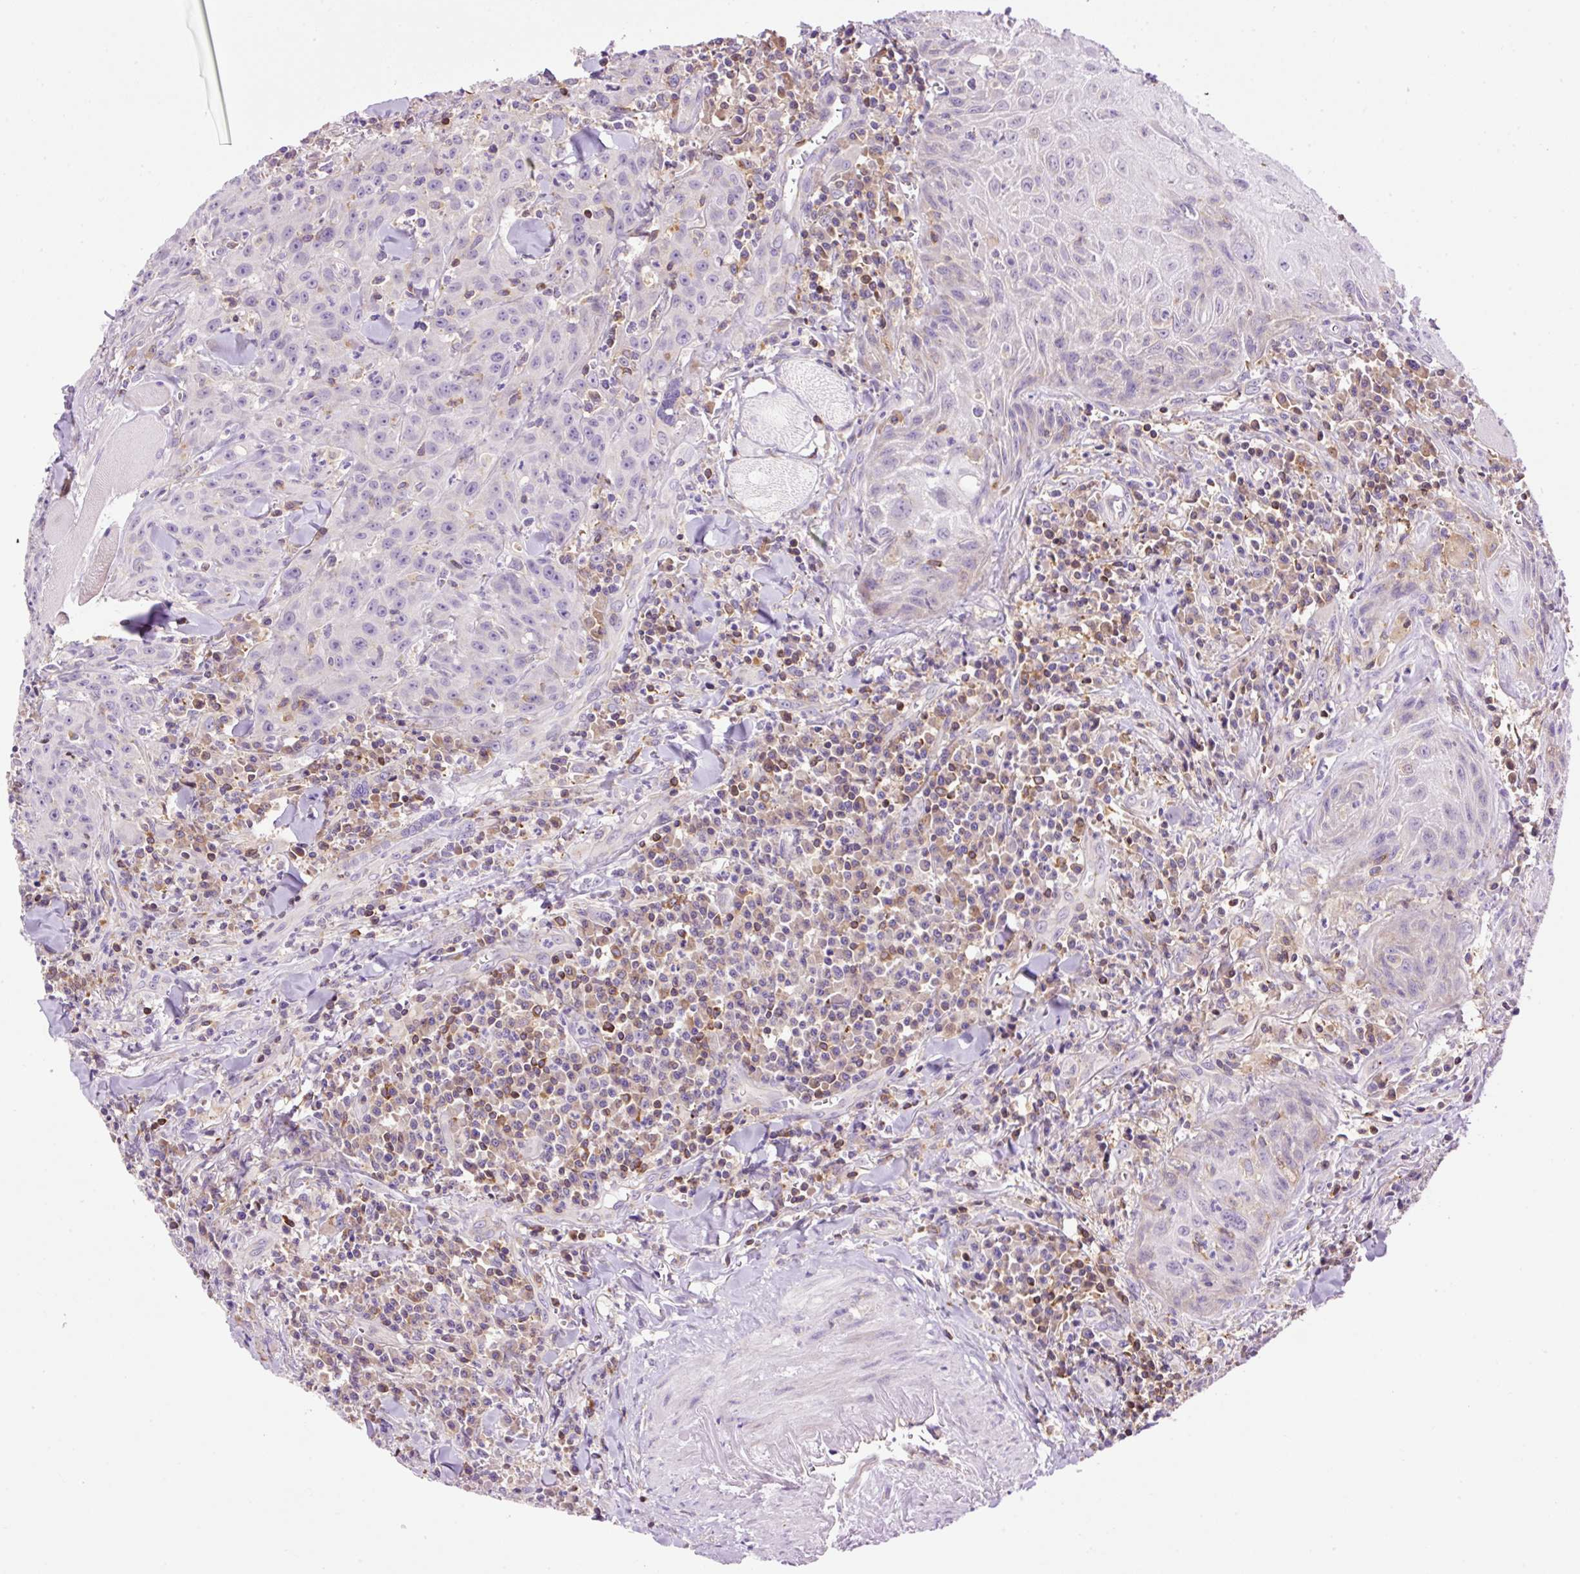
{"staining": {"intensity": "negative", "quantity": "none", "location": "none"}, "tissue": "head and neck cancer", "cell_type": "Tumor cells", "image_type": "cancer", "snomed": [{"axis": "morphology", "description": "Normal tissue, NOS"}, {"axis": "morphology", "description": "Squamous cell carcinoma, NOS"}, {"axis": "topography", "description": "Oral tissue"}, {"axis": "topography", "description": "Head-Neck"}], "caption": "A micrograph of human squamous cell carcinoma (head and neck) is negative for staining in tumor cells.", "gene": "CD83", "patient": {"sex": "female", "age": 70}}